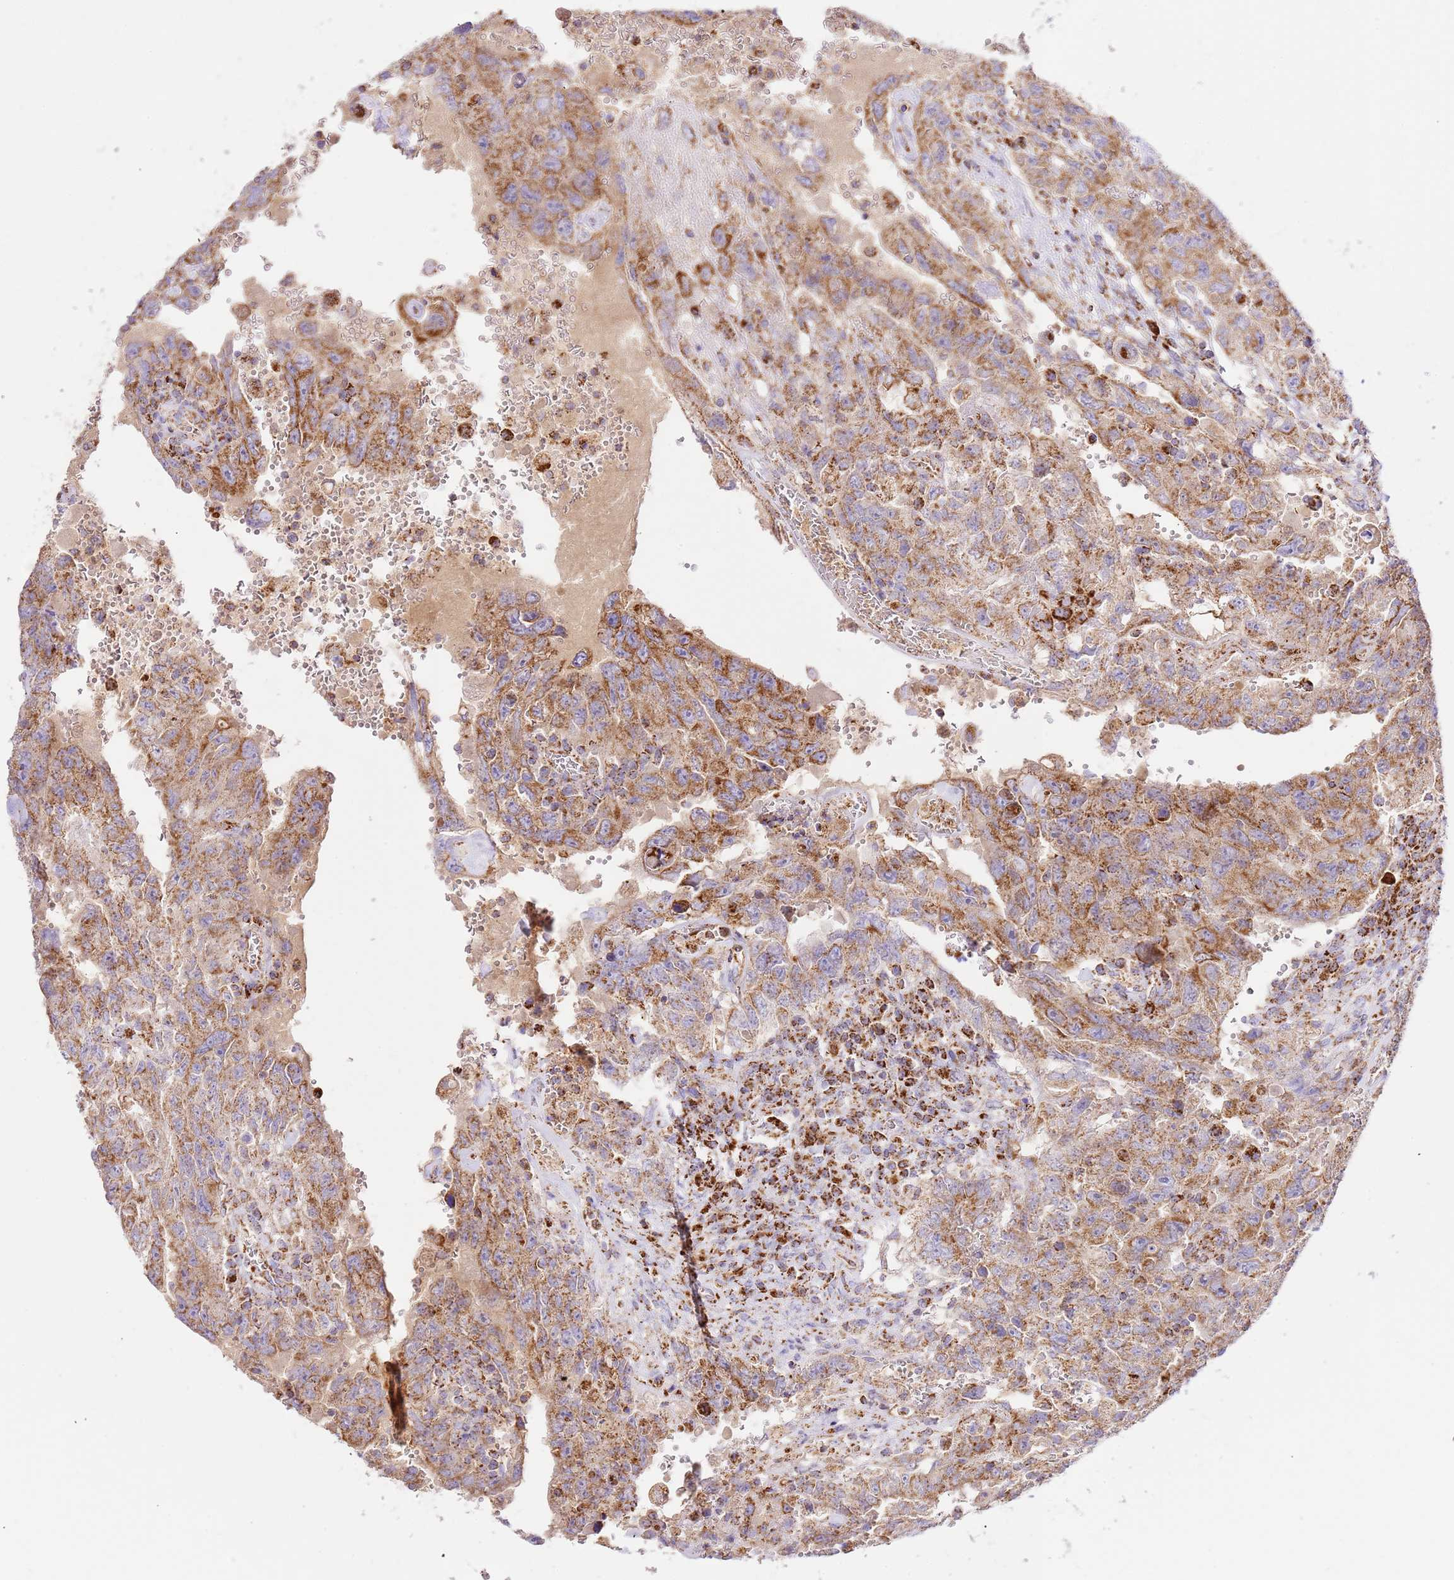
{"staining": {"intensity": "moderate", "quantity": ">75%", "location": "cytoplasmic/membranous"}, "tissue": "testis cancer", "cell_type": "Tumor cells", "image_type": "cancer", "snomed": [{"axis": "morphology", "description": "Carcinoma, Embryonal, NOS"}, {"axis": "topography", "description": "Testis"}], "caption": "Embryonal carcinoma (testis) tissue reveals moderate cytoplasmic/membranous staining in about >75% of tumor cells, visualized by immunohistochemistry.", "gene": "ZBTB39", "patient": {"sex": "male", "age": 26}}